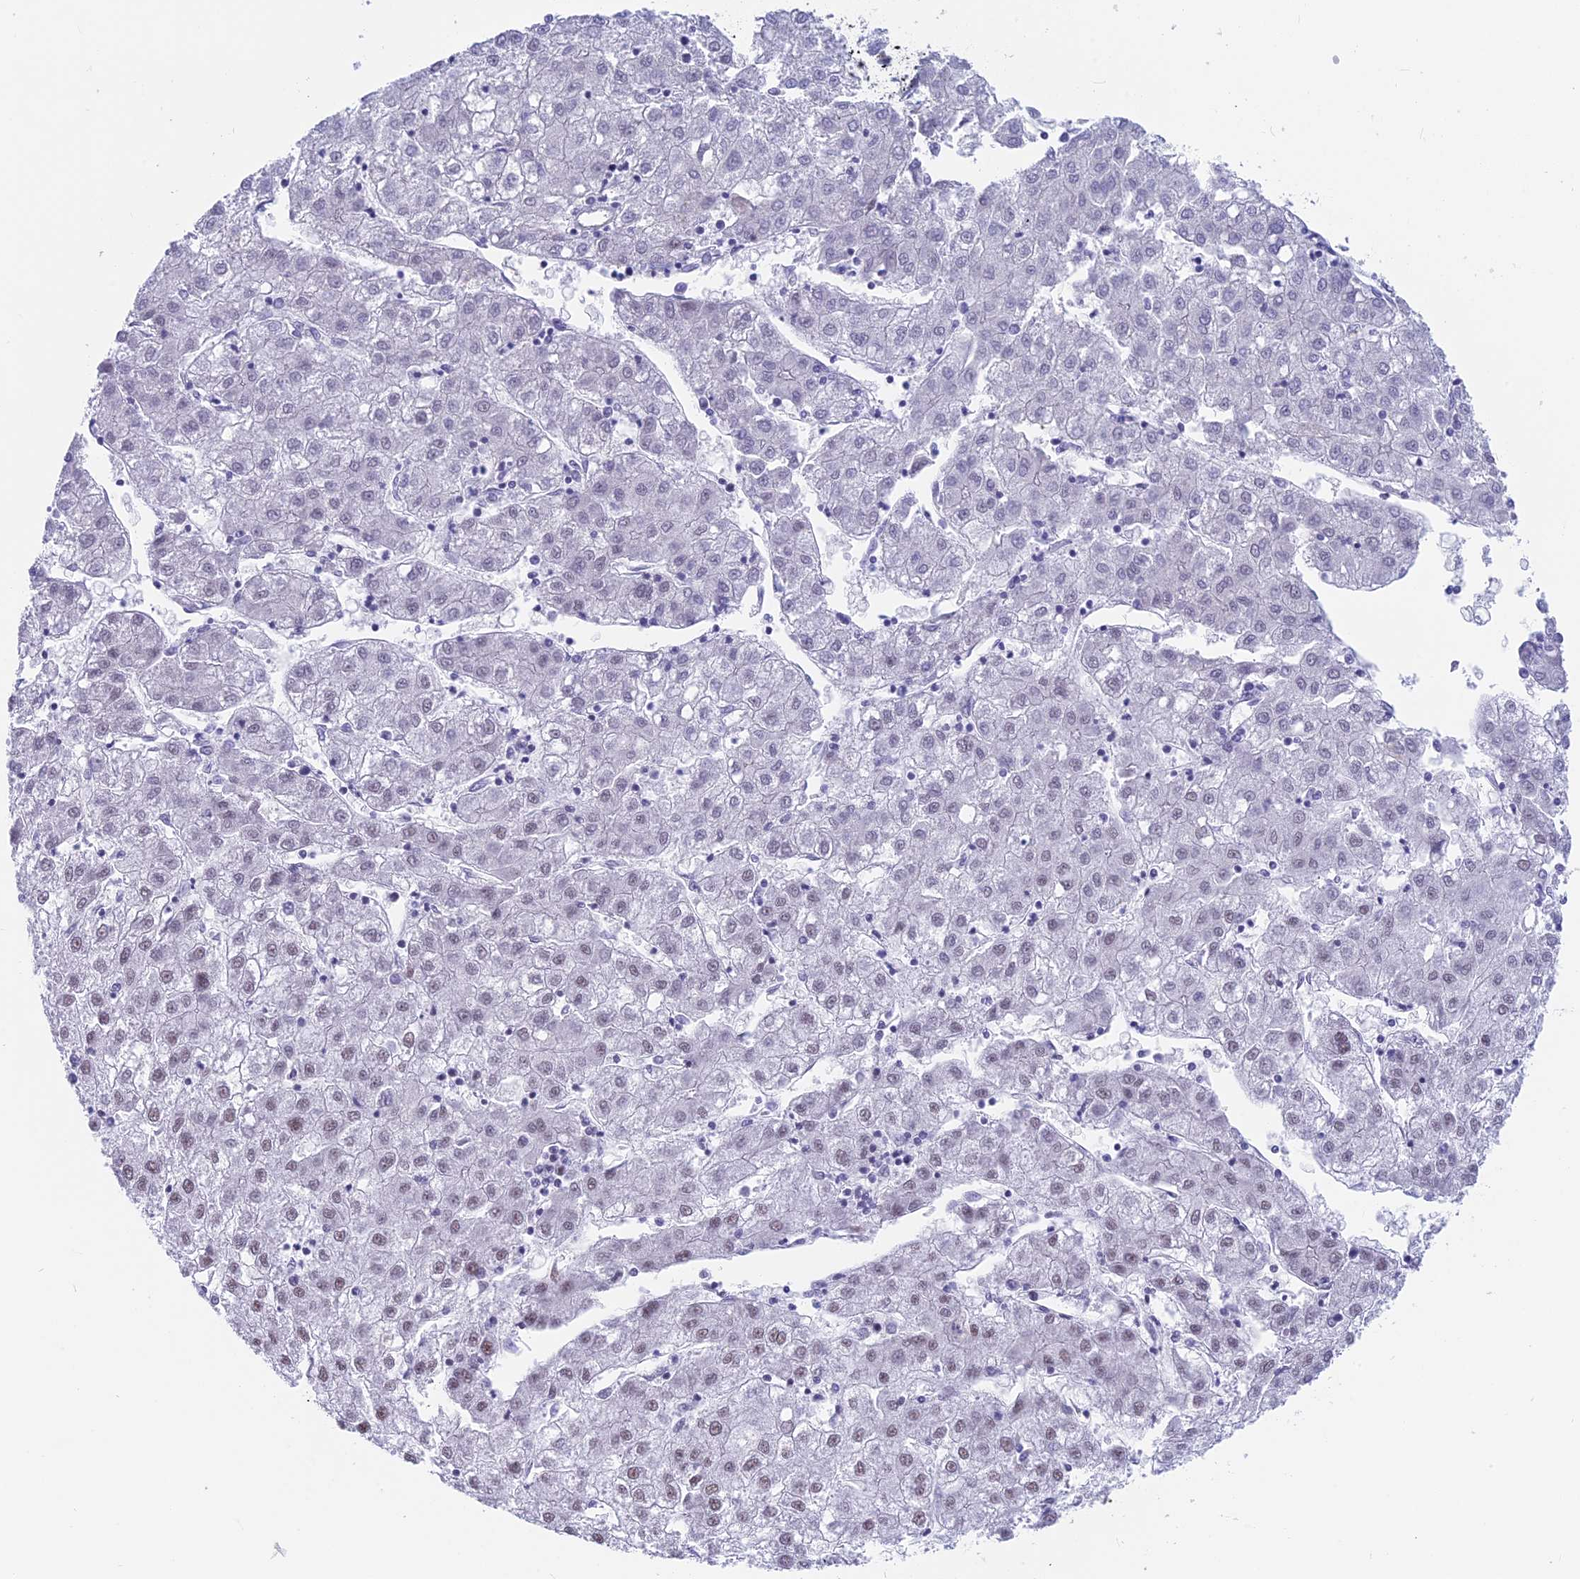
{"staining": {"intensity": "weak", "quantity": "<25%", "location": "nuclear"}, "tissue": "liver cancer", "cell_type": "Tumor cells", "image_type": "cancer", "snomed": [{"axis": "morphology", "description": "Carcinoma, Hepatocellular, NOS"}, {"axis": "topography", "description": "Liver"}], "caption": "The image displays no staining of tumor cells in hepatocellular carcinoma (liver).", "gene": "SRSF5", "patient": {"sex": "male", "age": 72}}